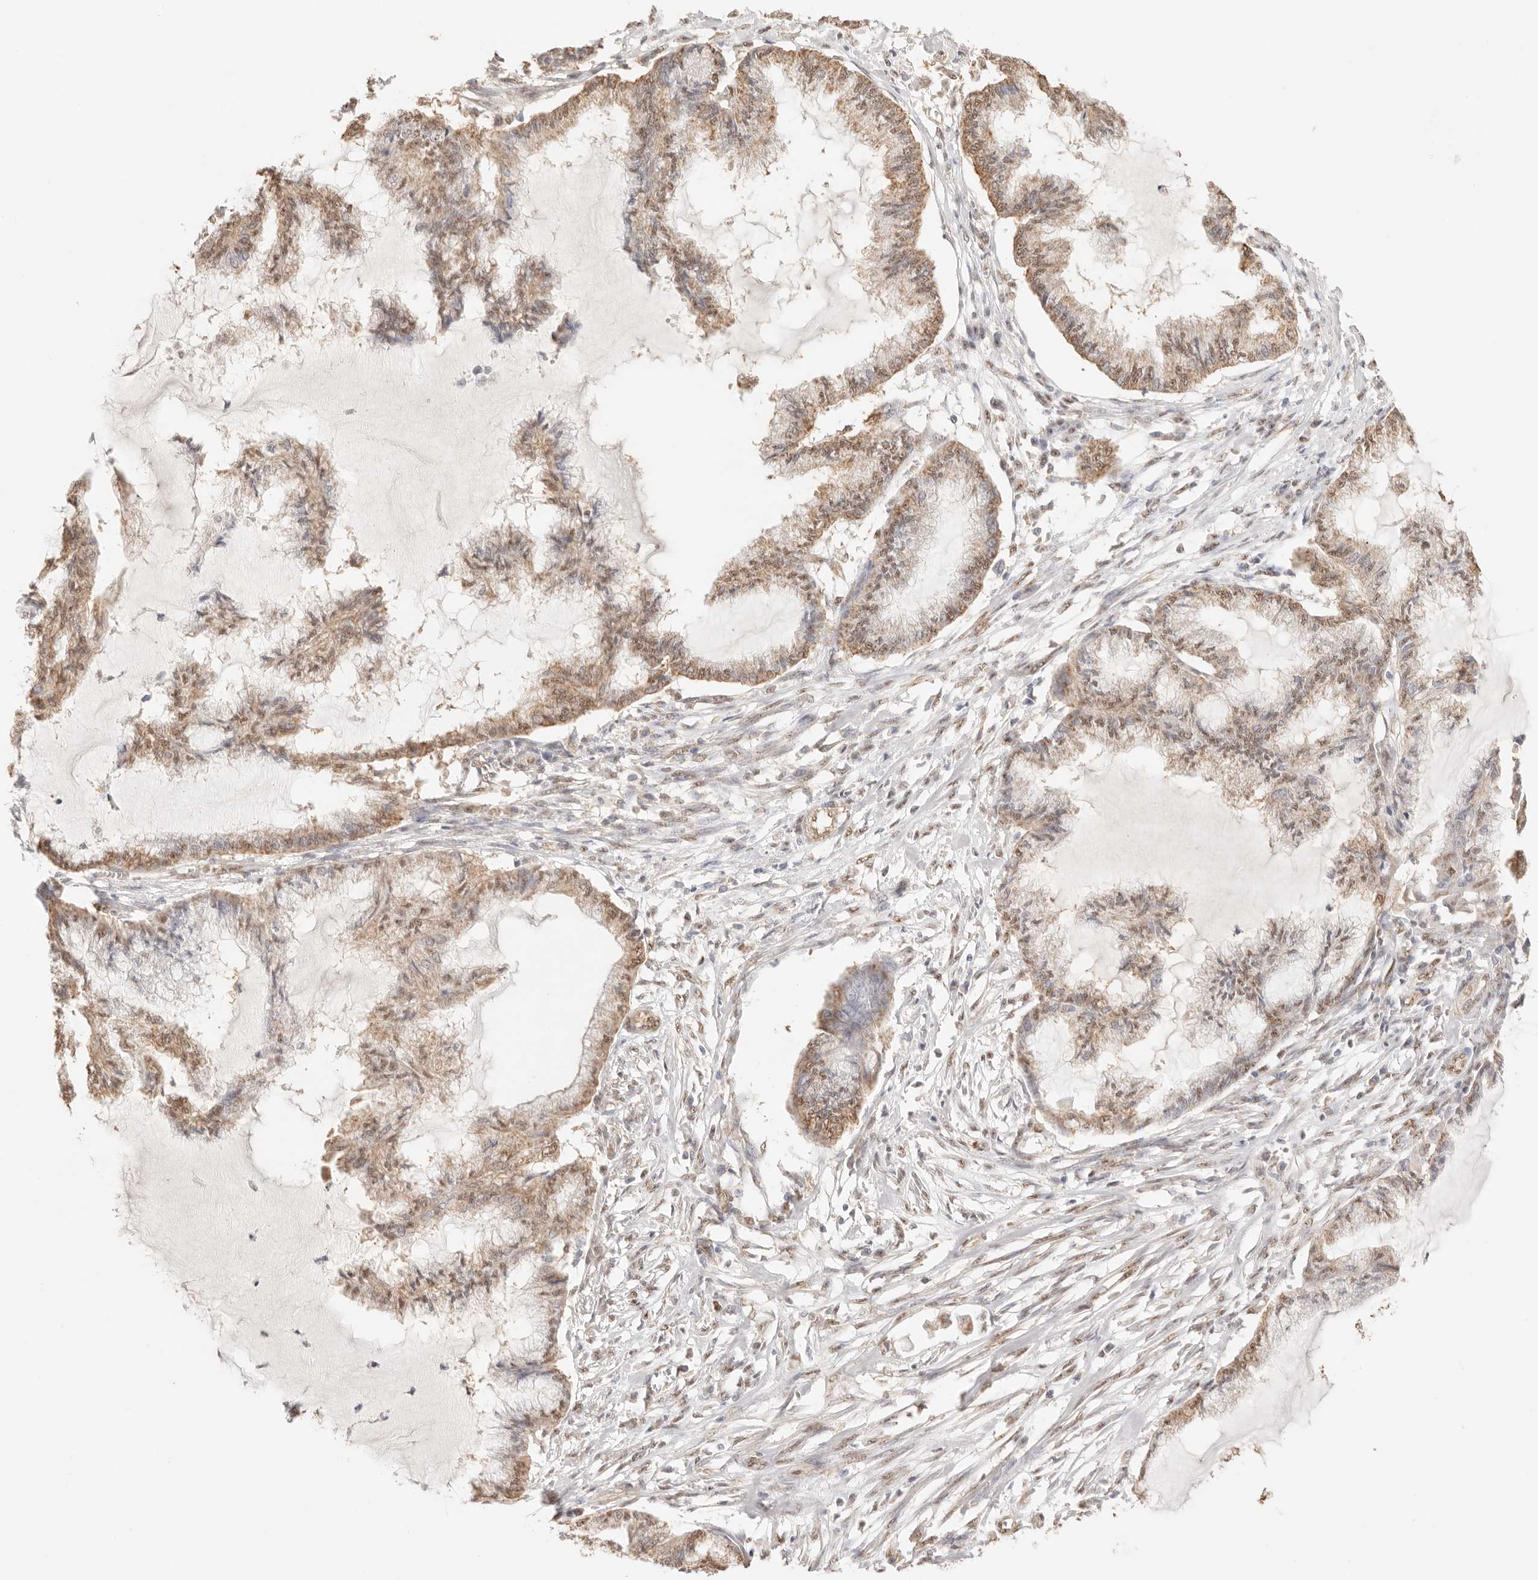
{"staining": {"intensity": "moderate", "quantity": ">75%", "location": "cytoplasmic/membranous,nuclear"}, "tissue": "endometrial cancer", "cell_type": "Tumor cells", "image_type": "cancer", "snomed": [{"axis": "morphology", "description": "Adenocarcinoma, NOS"}, {"axis": "topography", "description": "Endometrium"}], "caption": "A brown stain highlights moderate cytoplasmic/membranous and nuclear expression of a protein in human endometrial adenocarcinoma tumor cells.", "gene": "IL1R2", "patient": {"sex": "female", "age": 86}}